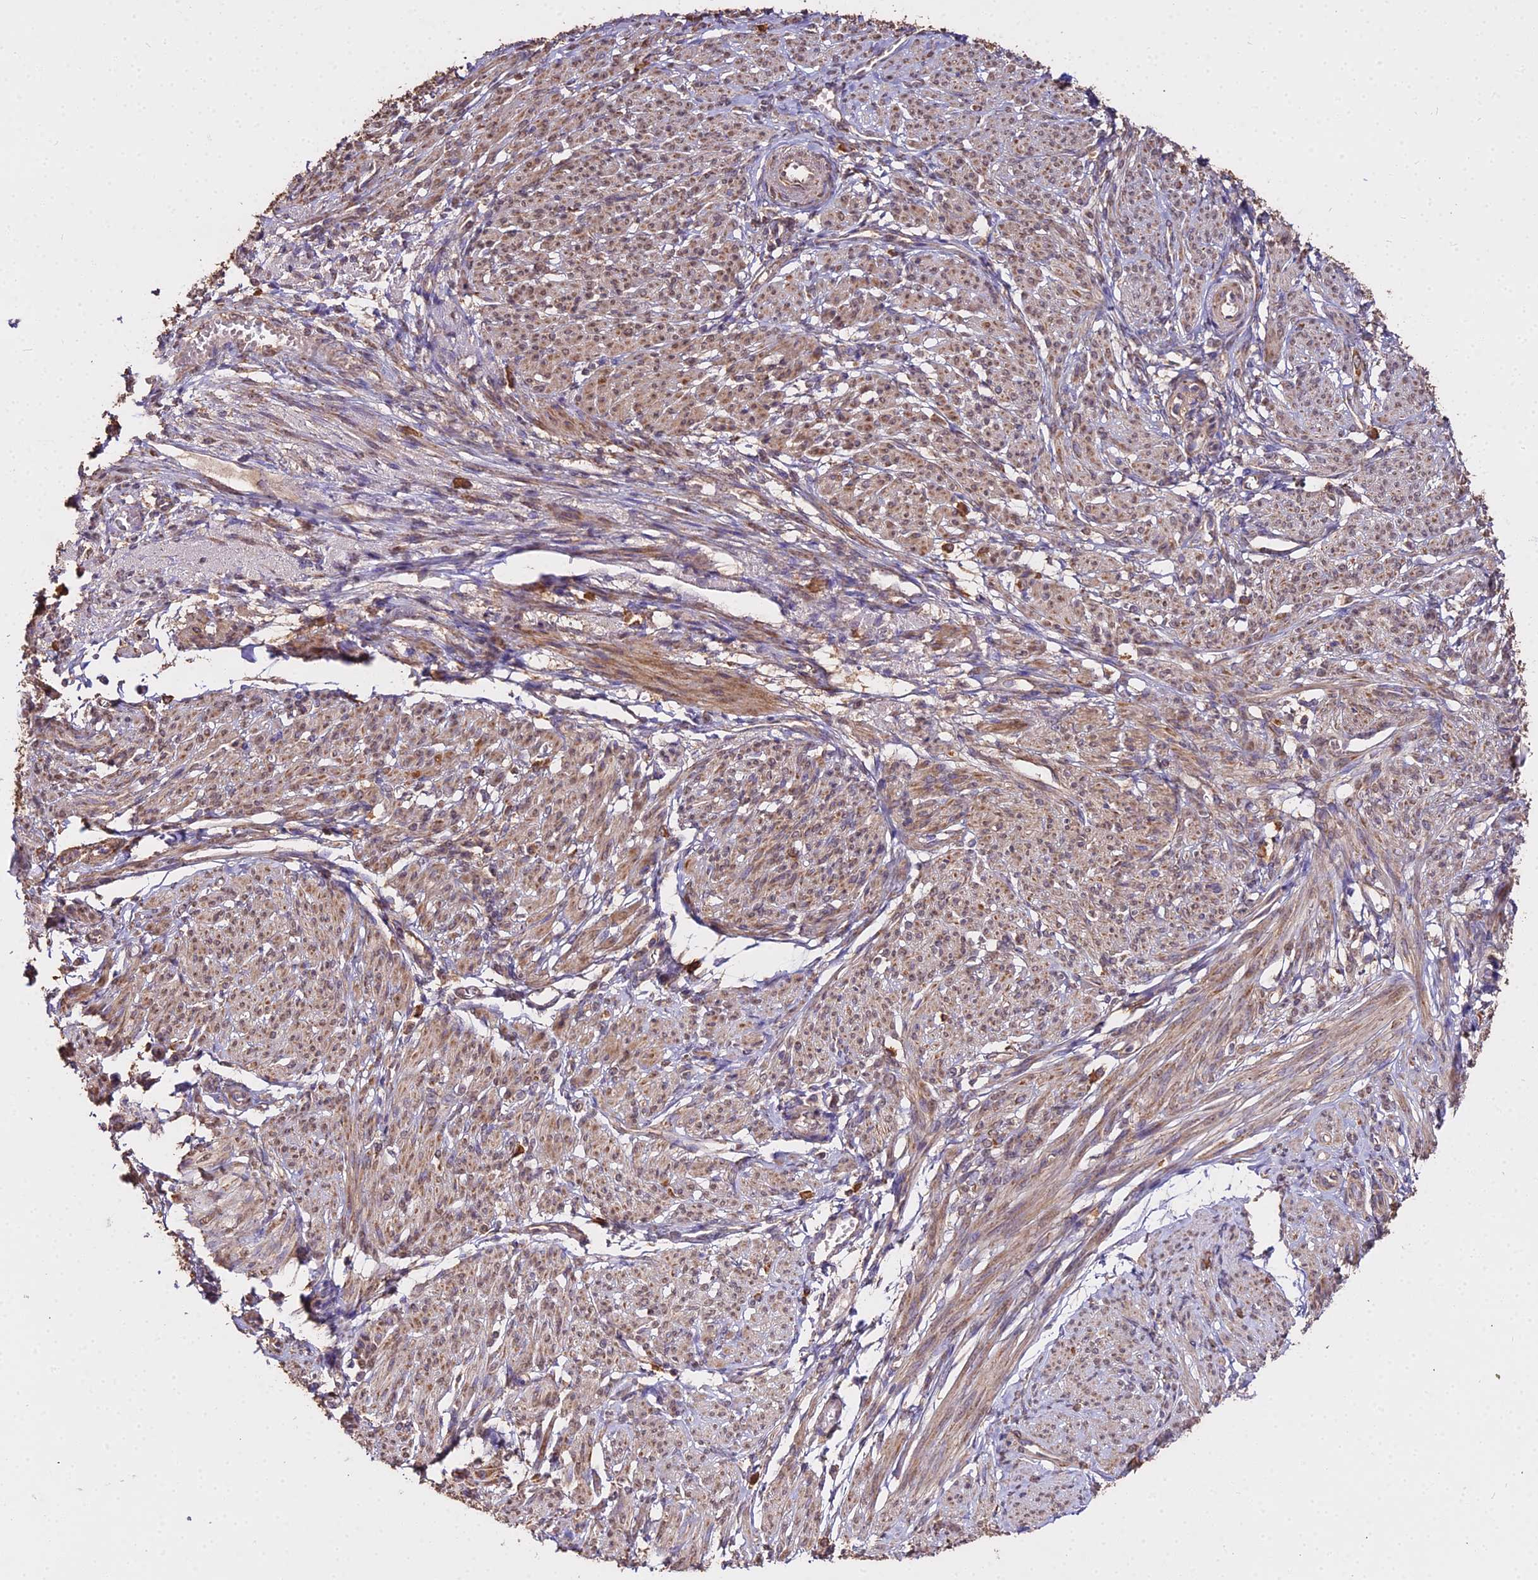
{"staining": {"intensity": "moderate", "quantity": "25%-75%", "location": "cytoplasmic/membranous"}, "tissue": "smooth muscle", "cell_type": "Smooth muscle cells", "image_type": "normal", "snomed": [{"axis": "morphology", "description": "Normal tissue, NOS"}, {"axis": "topography", "description": "Smooth muscle"}], "caption": "Smooth muscle stained with immunohistochemistry displays moderate cytoplasmic/membranous staining in about 25%-75% of smooth muscle cells.", "gene": "METTL13", "patient": {"sex": "female", "age": 39}}